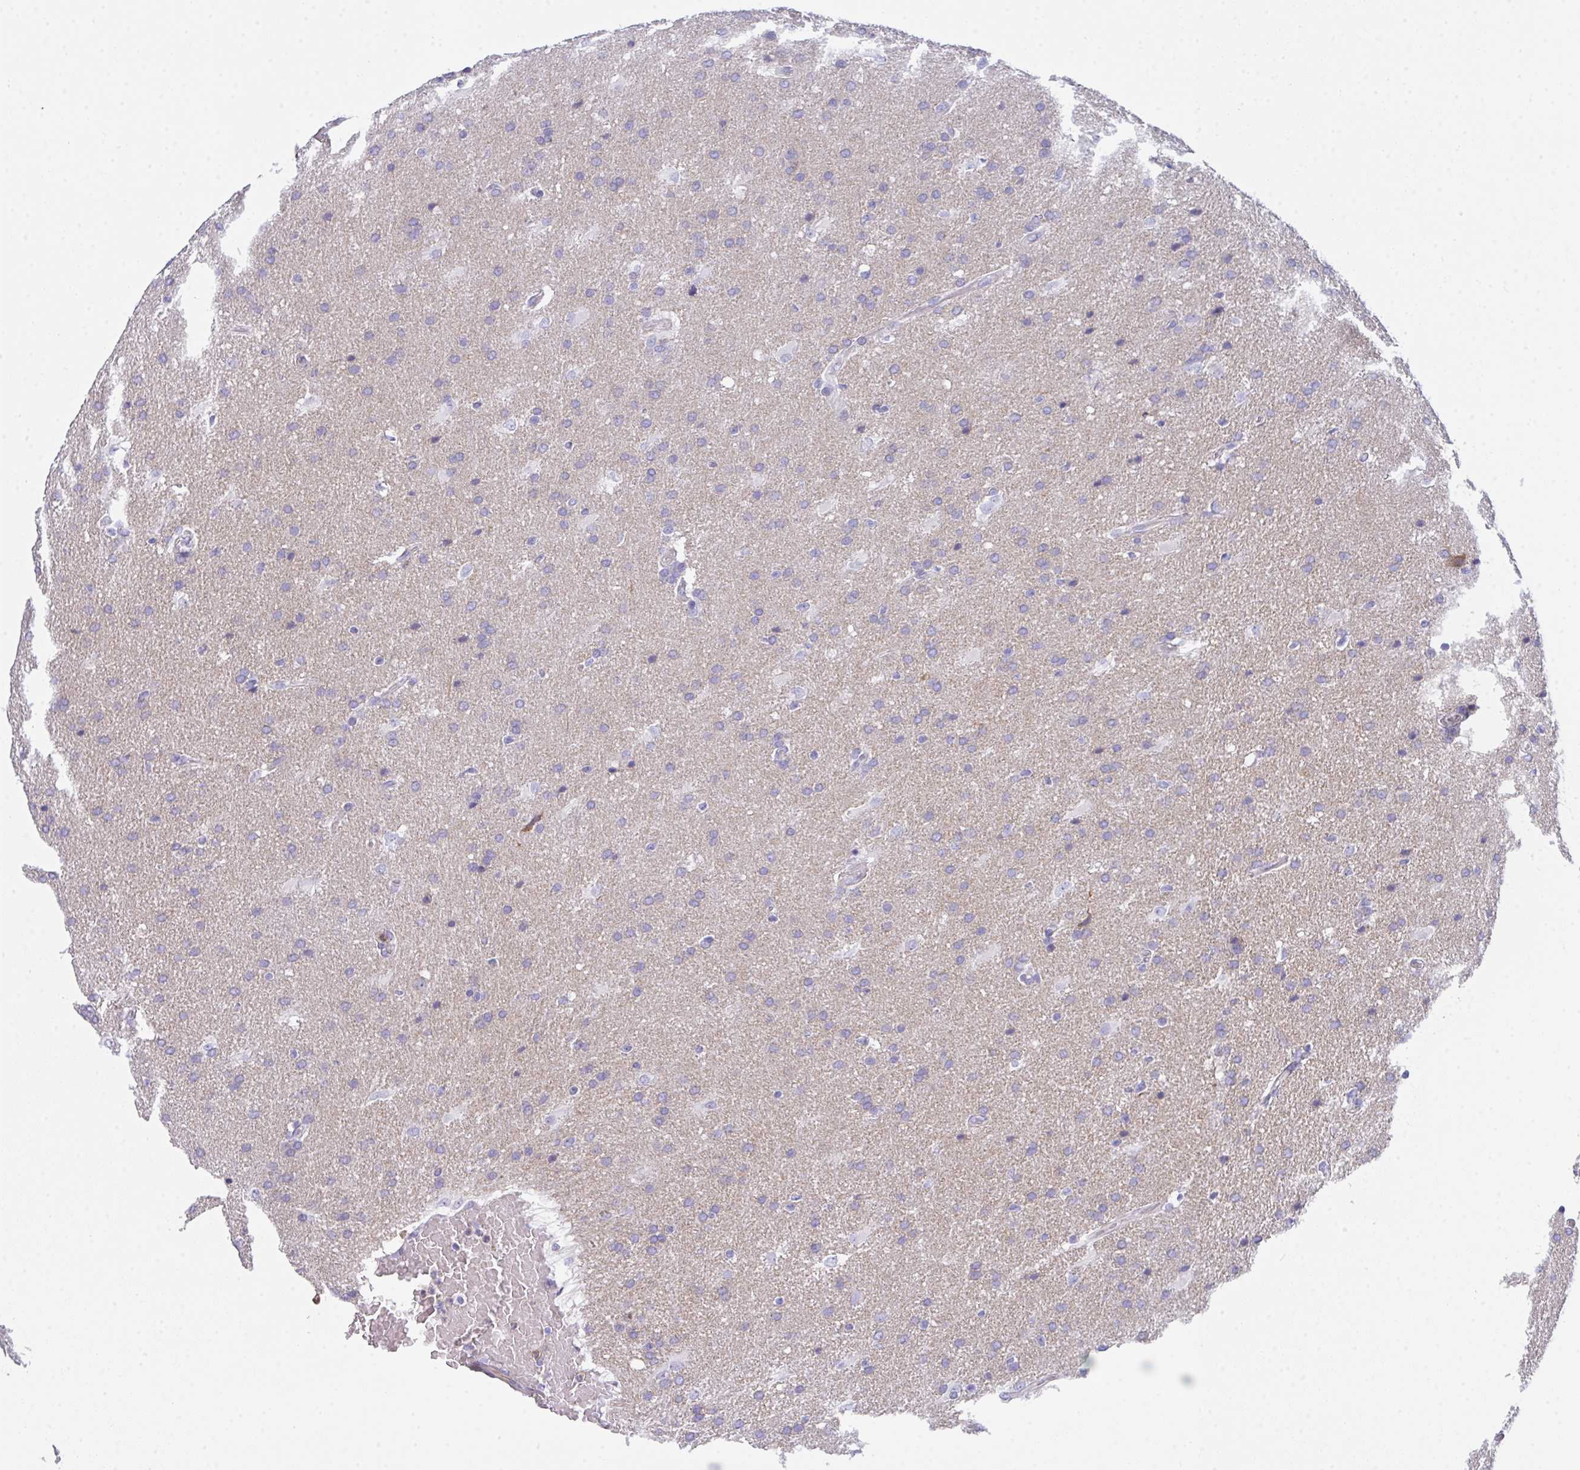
{"staining": {"intensity": "weak", "quantity": ">75%", "location": "cytoplasmic/membranous"}, "tissue": "glioma", "cell_type": "Tumor cells", "image_type": "cancer", "snomed": [{"axis": "morphology", "description": "Glioma, malignant, High grade"}, {"axis": "topography", "description": "Brain"}], "caption": "Immunohistochemistry (IHC) micrograph of neoplastic tissue: malignant glioma (high-grade) stained using IHC exhibits low levels of weak protein expression localized specifically in the cytoplasmic/membranous of tumor cells, appearing as a cytoplasmic/membranous brown color.", "gene": "CEP170B", "patient": {"sex": "male", "age": 56}}